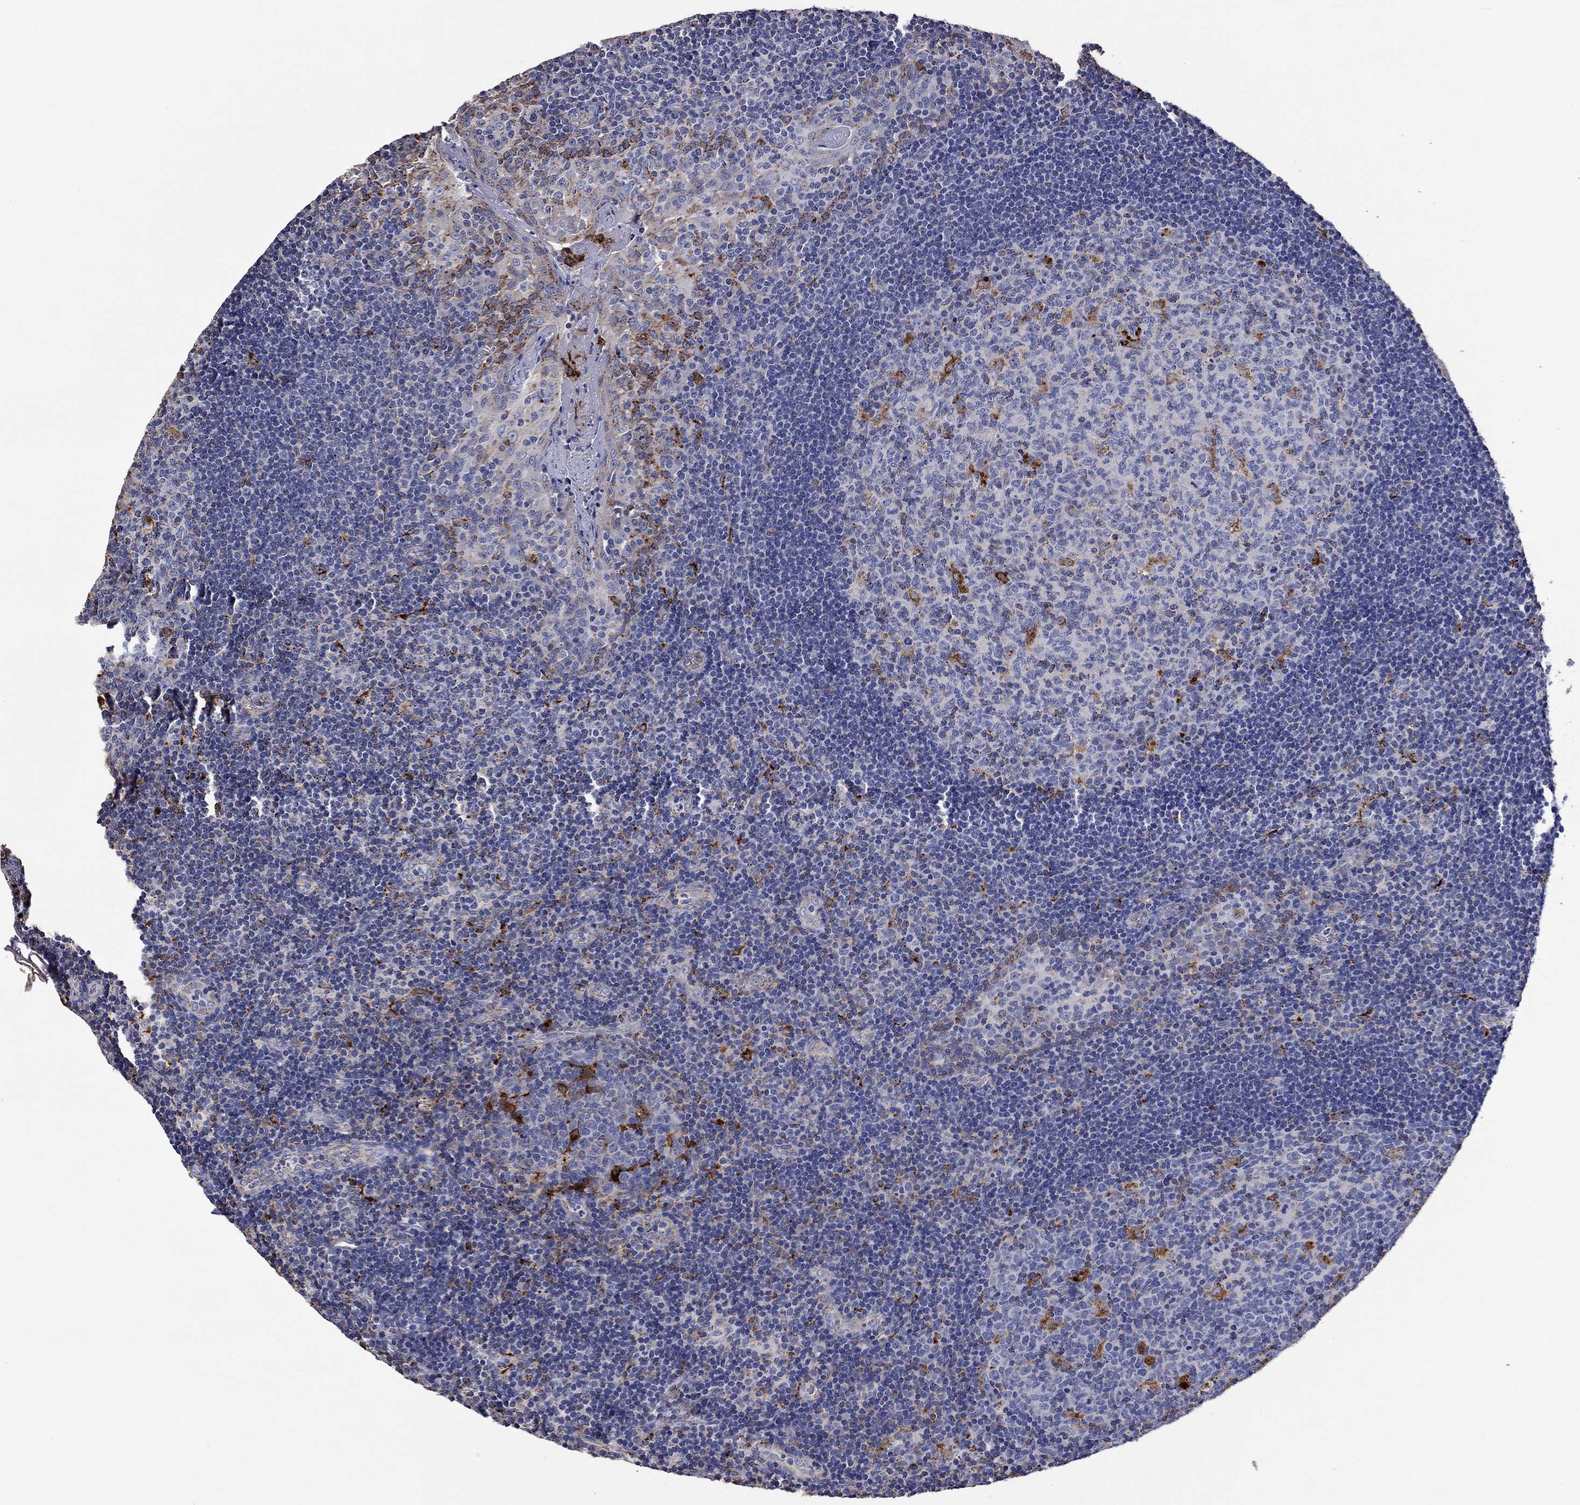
{"staining": {"intensity": "strong", "quantity": "<25%", "location": "cytoplasmic/membranous"}, "tissue": "tonsil", "cell_type": "Germinal center cells", "image_type": "normal", "snomed": [{"axis": "morphology", "description": "Normal tissue, NOS"}, {"axis": "topography", "description": "Tonsil"}], "caption": "Brown immunohistochemical staining in normal tonsil shows strong cytoplasmic/membranous positivity in about <25% of germinal center cells.", "gene": "CTSB", "patient": {"sex": "female", "age": 13}}